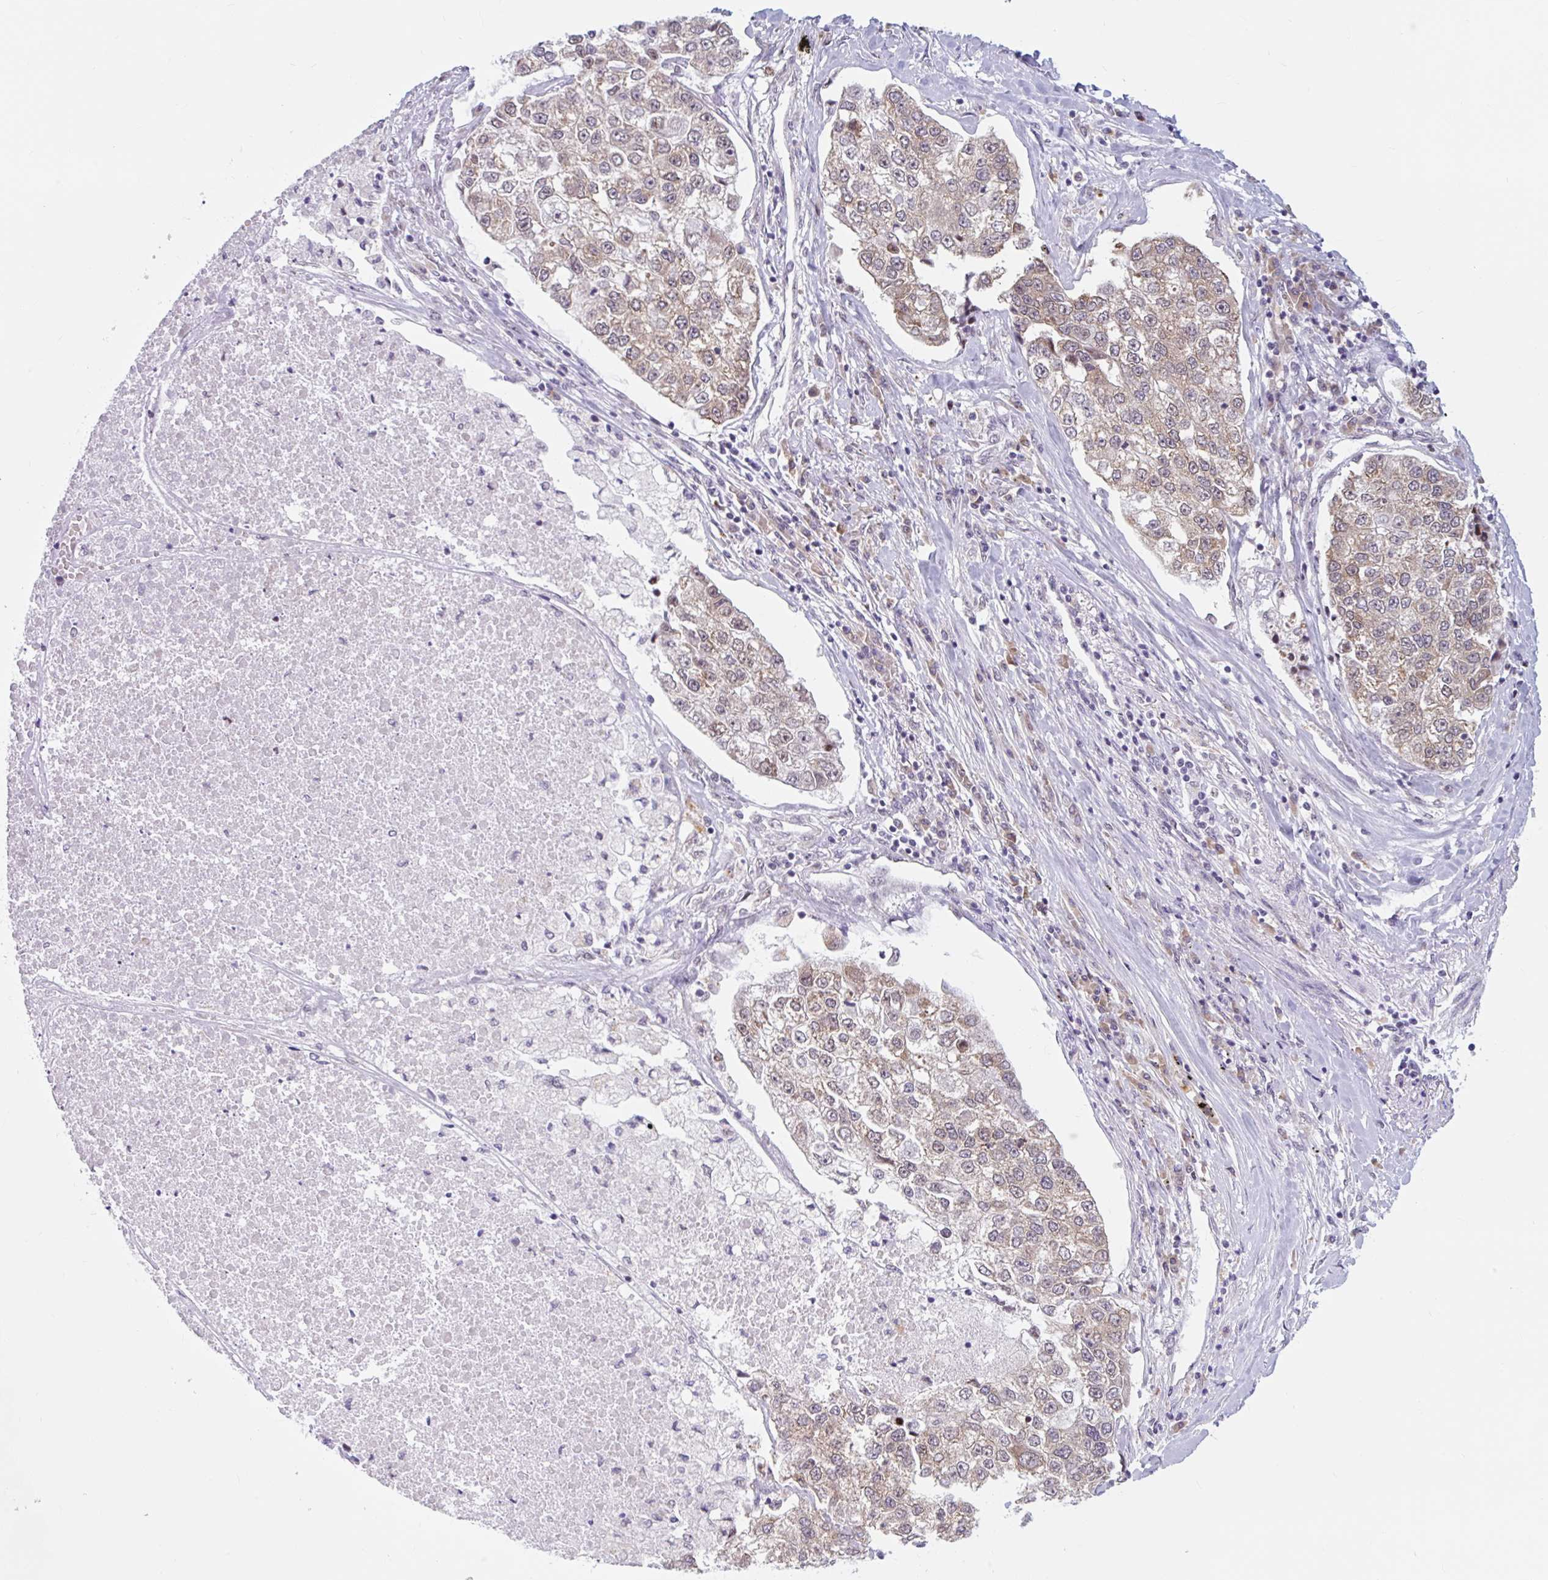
{"staining": {"intensity": "weak", "quantity": ">75%", "location": "cytoplasmic/membranous"}, "tissue": "lung cancer", "cell_type": "Tumor cells", "image_type": "cancer", "snomed": [{"axis": "morphology", "description": "Adenocarcinoma, NOS"}, {"axis": "topography", "description": "Lung"}], "caption": "High-power microscopy captured an IHC micrograph of lung cancer (adenocarcinoma), revealing weak cytoplasmic/membranous positivity in approximately >75% of tumor cells.", "gene": "SRSF10", "patient": {"sex": "male", "age": 49}}